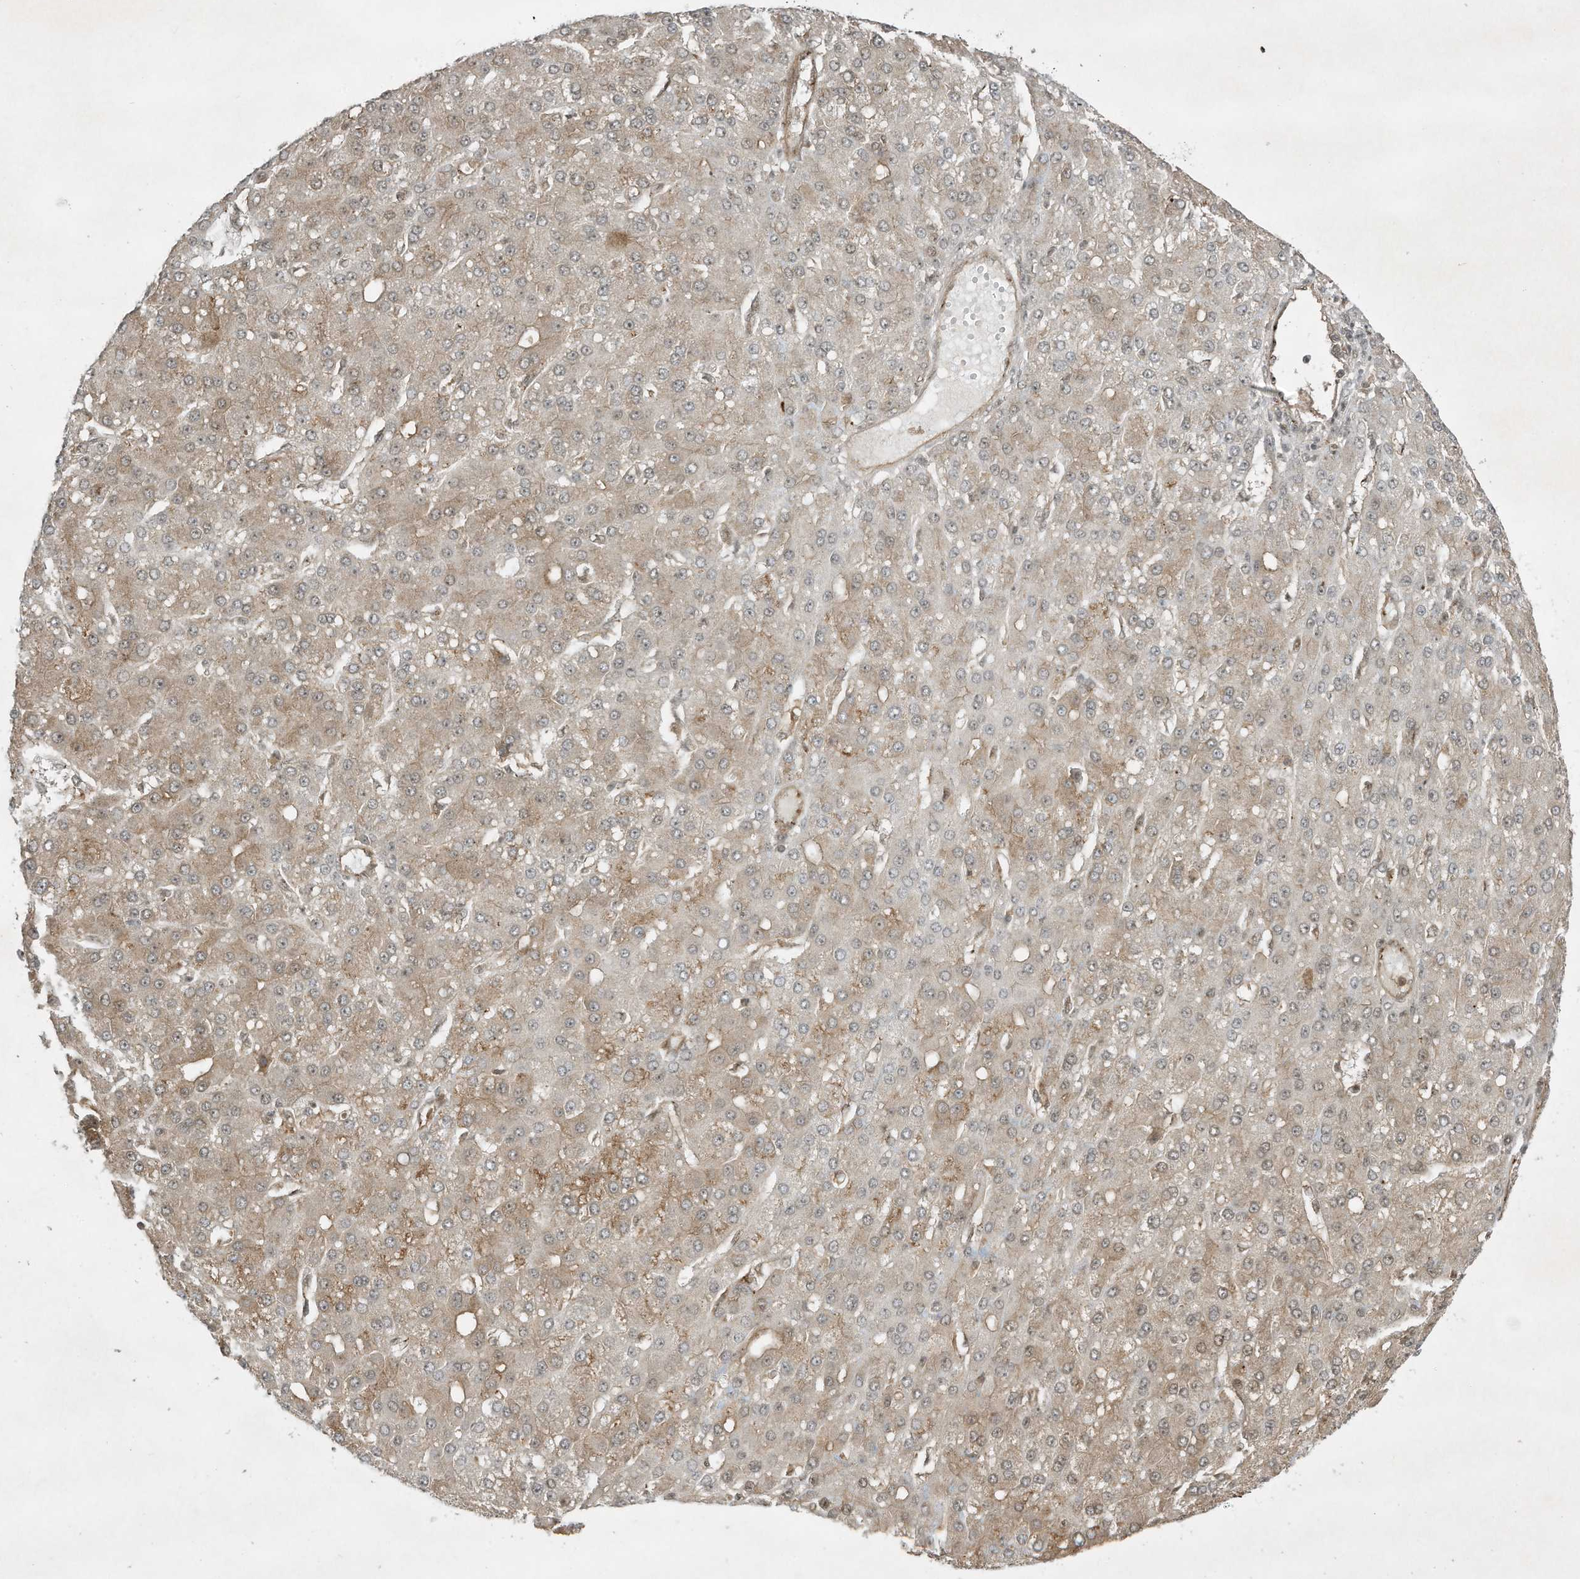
{"staining": {"intensity": "weak", "quantity": "25%-75%", "location": "cytoplasmic/membranous"}, "tissue": "liver cancer", "cell_type": "Tumor cells", "image_type": "cancer", "snomed": [{"axis": "morphology", "description": "Carcinoma, Hepatocellular, NOS"}, {"axis": "topography", "description": "Liver"}], "caption": "This photomicrograph reveals IHC staining of human liver cancer (hepatocellular carcinoma), with low weak cytoplasmic/membranous positivity in about 25%-75% of tumor cells.", "gene": "CERT1", "patient": {"sex": "male", "age": 67}}